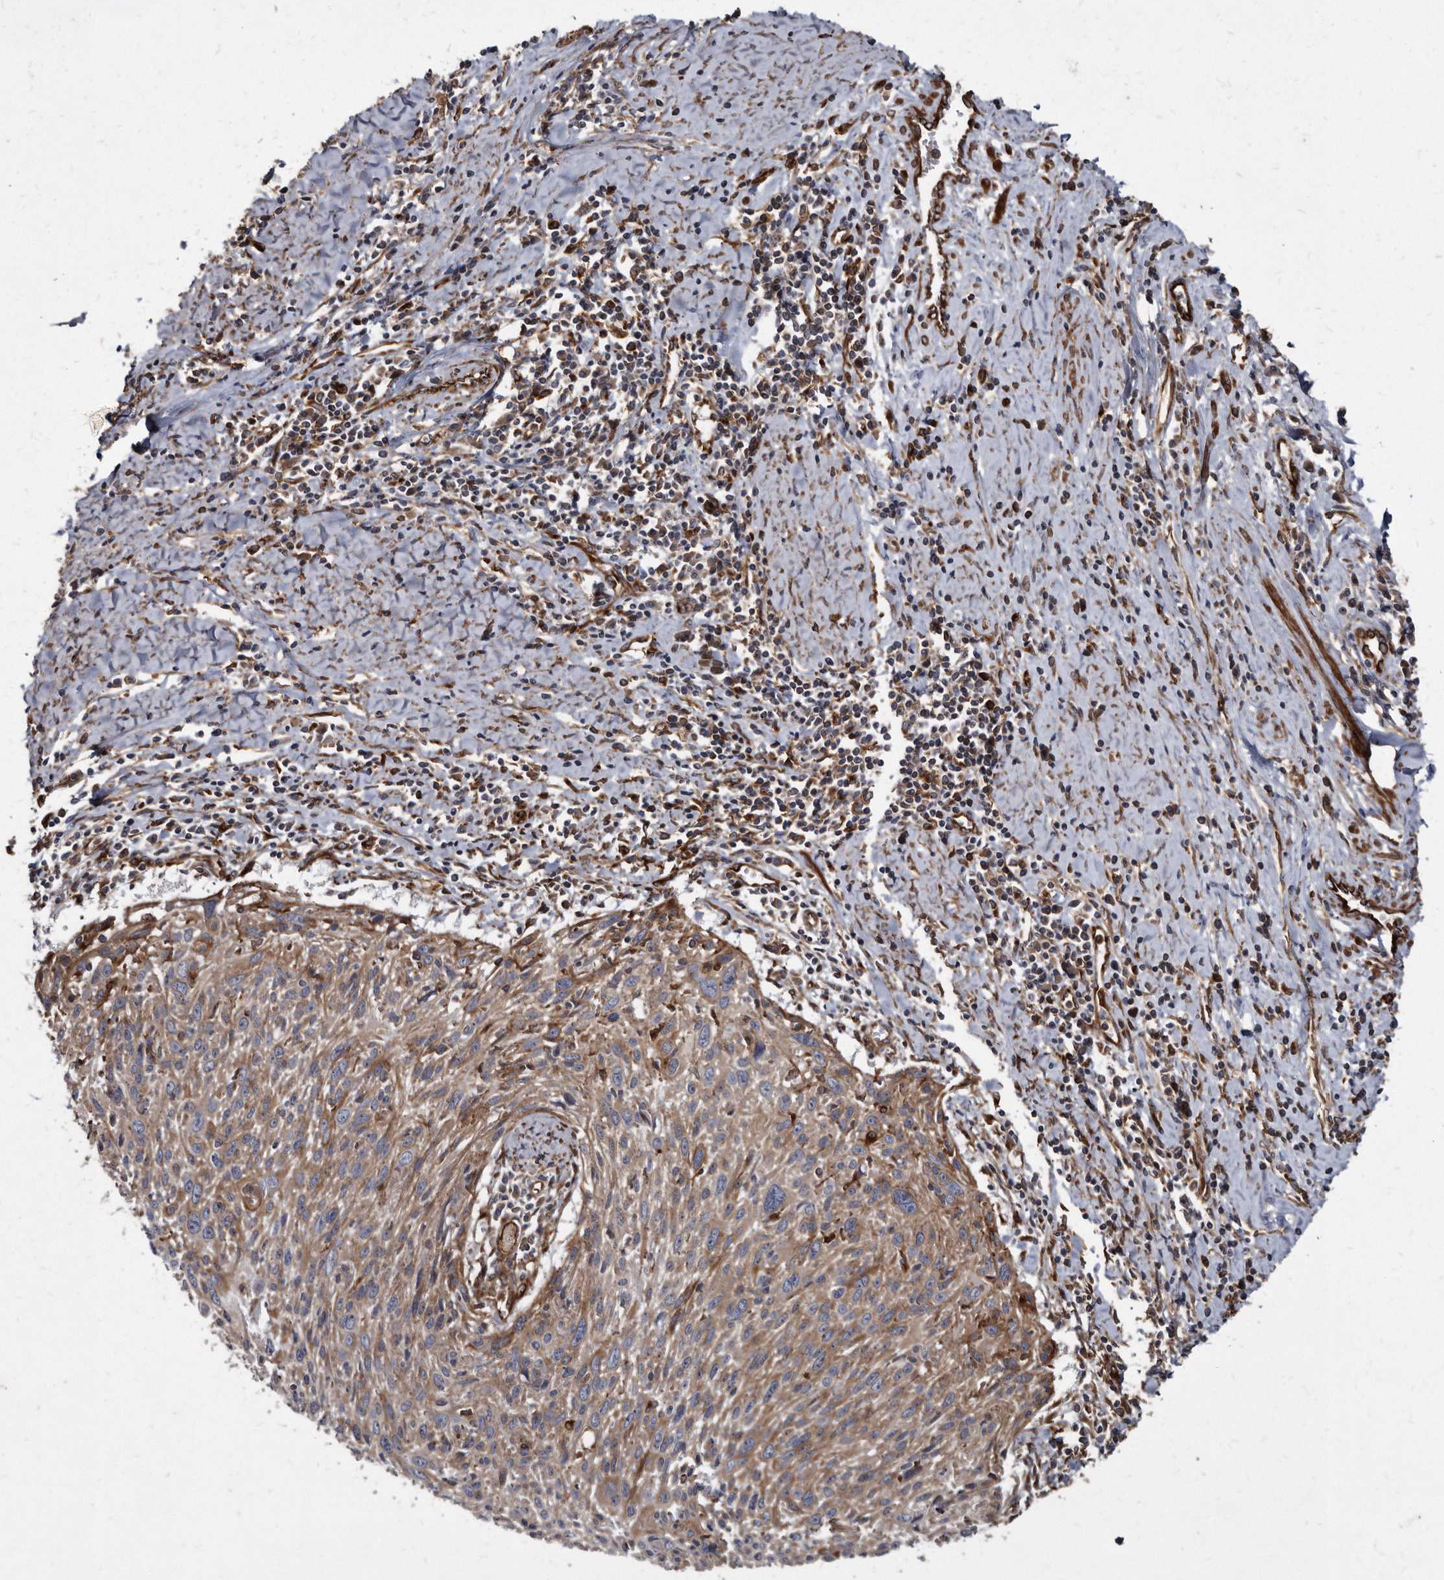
{"staining": {"intensity": "weak", "quantity": ">75%", "location": "cytoplasmic/membranous"}, "tissue": "cervical cancer", "cell_type": "Tumor cells", "image_type": "cancer", "snomed": [{"axis": "morphology", "description": "Squamous cell carcinoma, NOS"}, {"axis": "topography", "description": "Cervix"}], "caption": "Tumor cells reveal weak cytoplasmic/membranous staining in approximately >75% of cells in cervical cancer (squamous cell carcinoma). (IHC, brightfield microscopy, high magnification).", "gene": "KCTD20", "patient": {"sex": "female", "age": 51}}